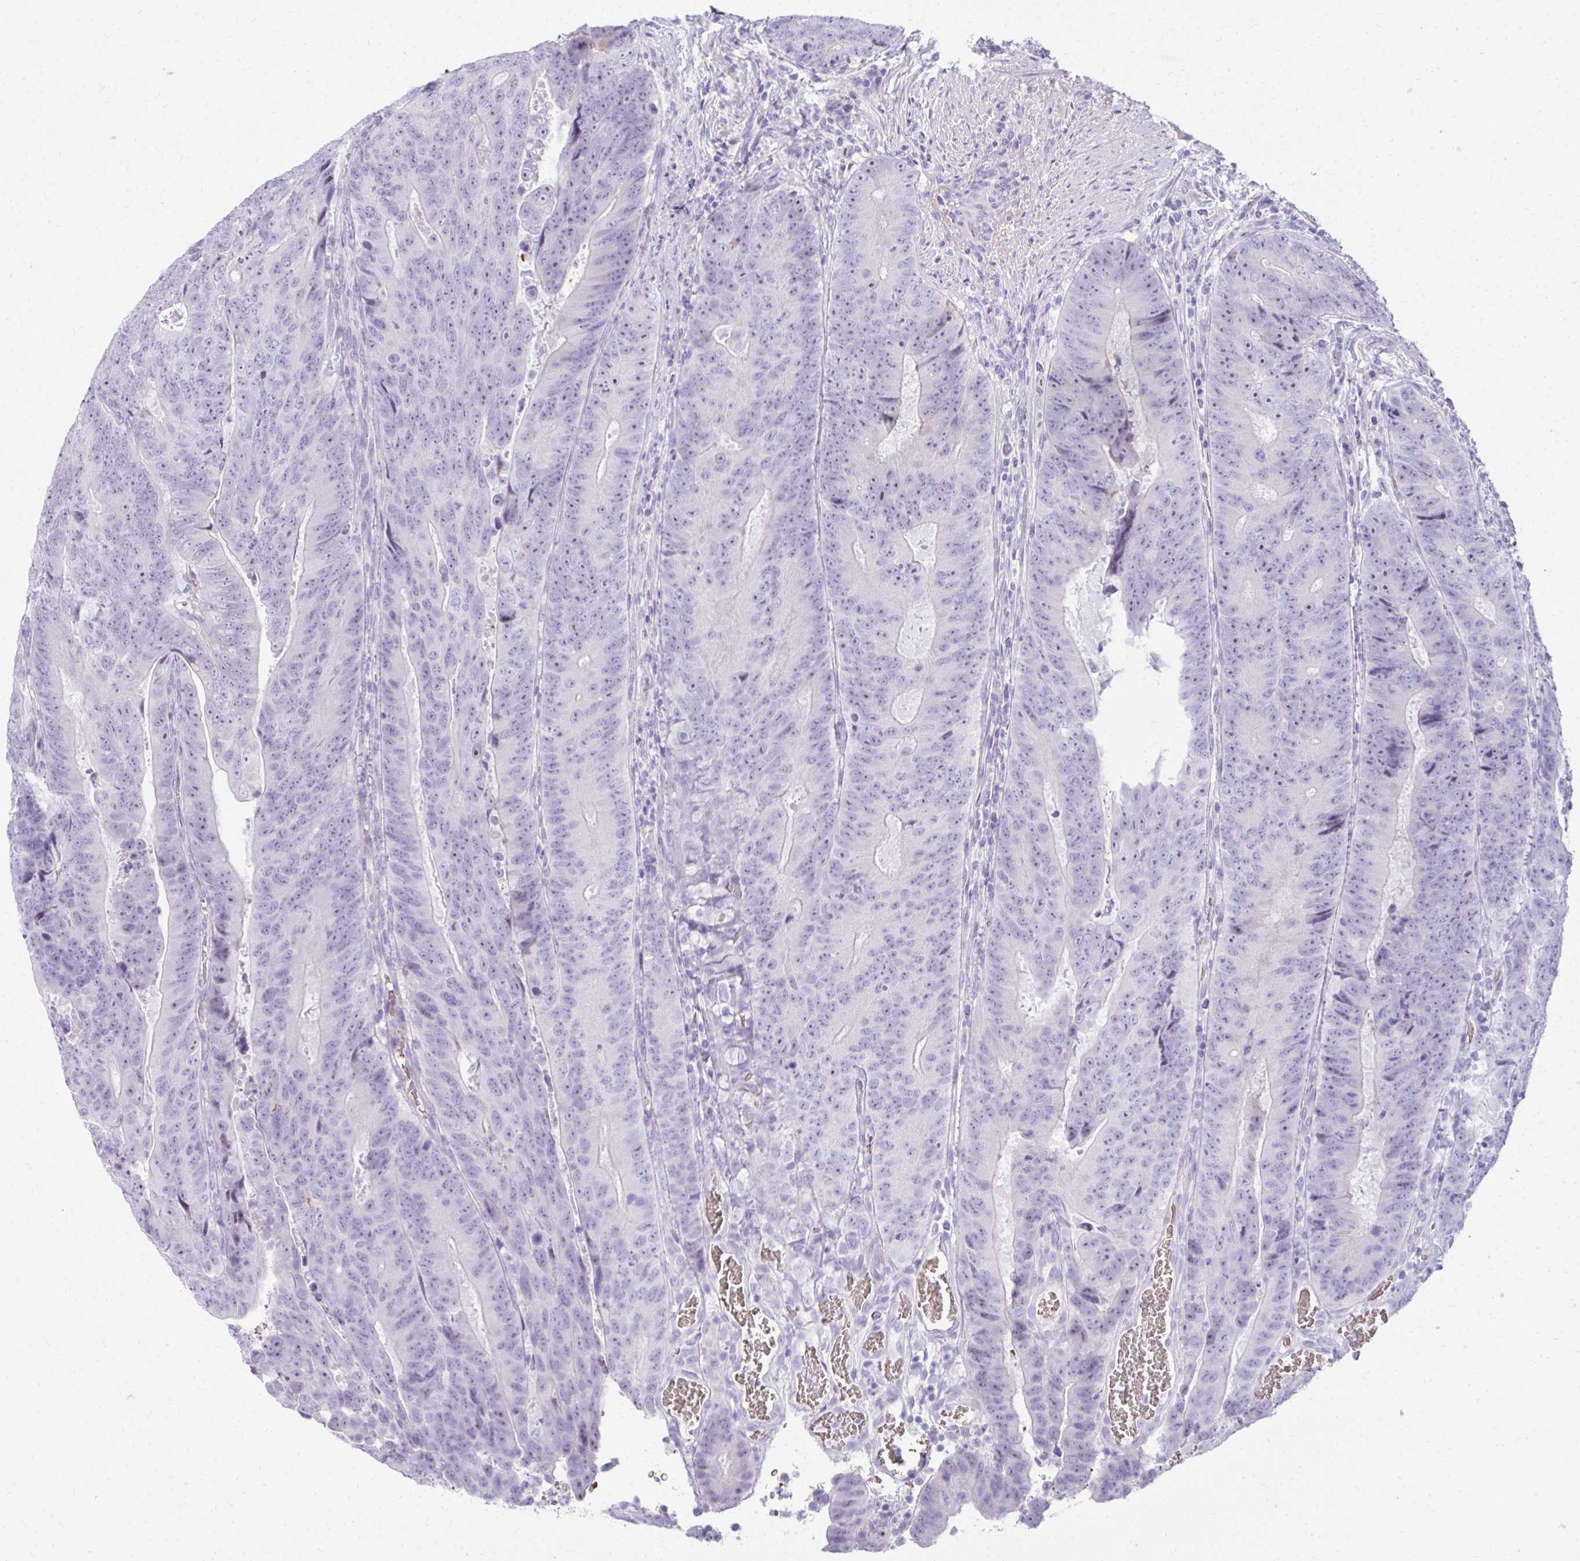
{"staining": {"intensity": "negative", "quantity": "none", "location": "none"}, "tissue": "colorectal cancer", "cell_type": "Tumor cells", "image_type": "cancer", "snomed": [{"axis": "morphology", "description": "Adenocarcinoma, NOS"}, {"axis": "topography", "description": "Colon"}], "caption": "Immunohistochemistry micrograph of human colorectal adenocarcinoma stained for a protein (brown), which shows no positivity in tumor cells.", "gene": "PITPNM3", "patient": {"sex": "female", "age": 48}}